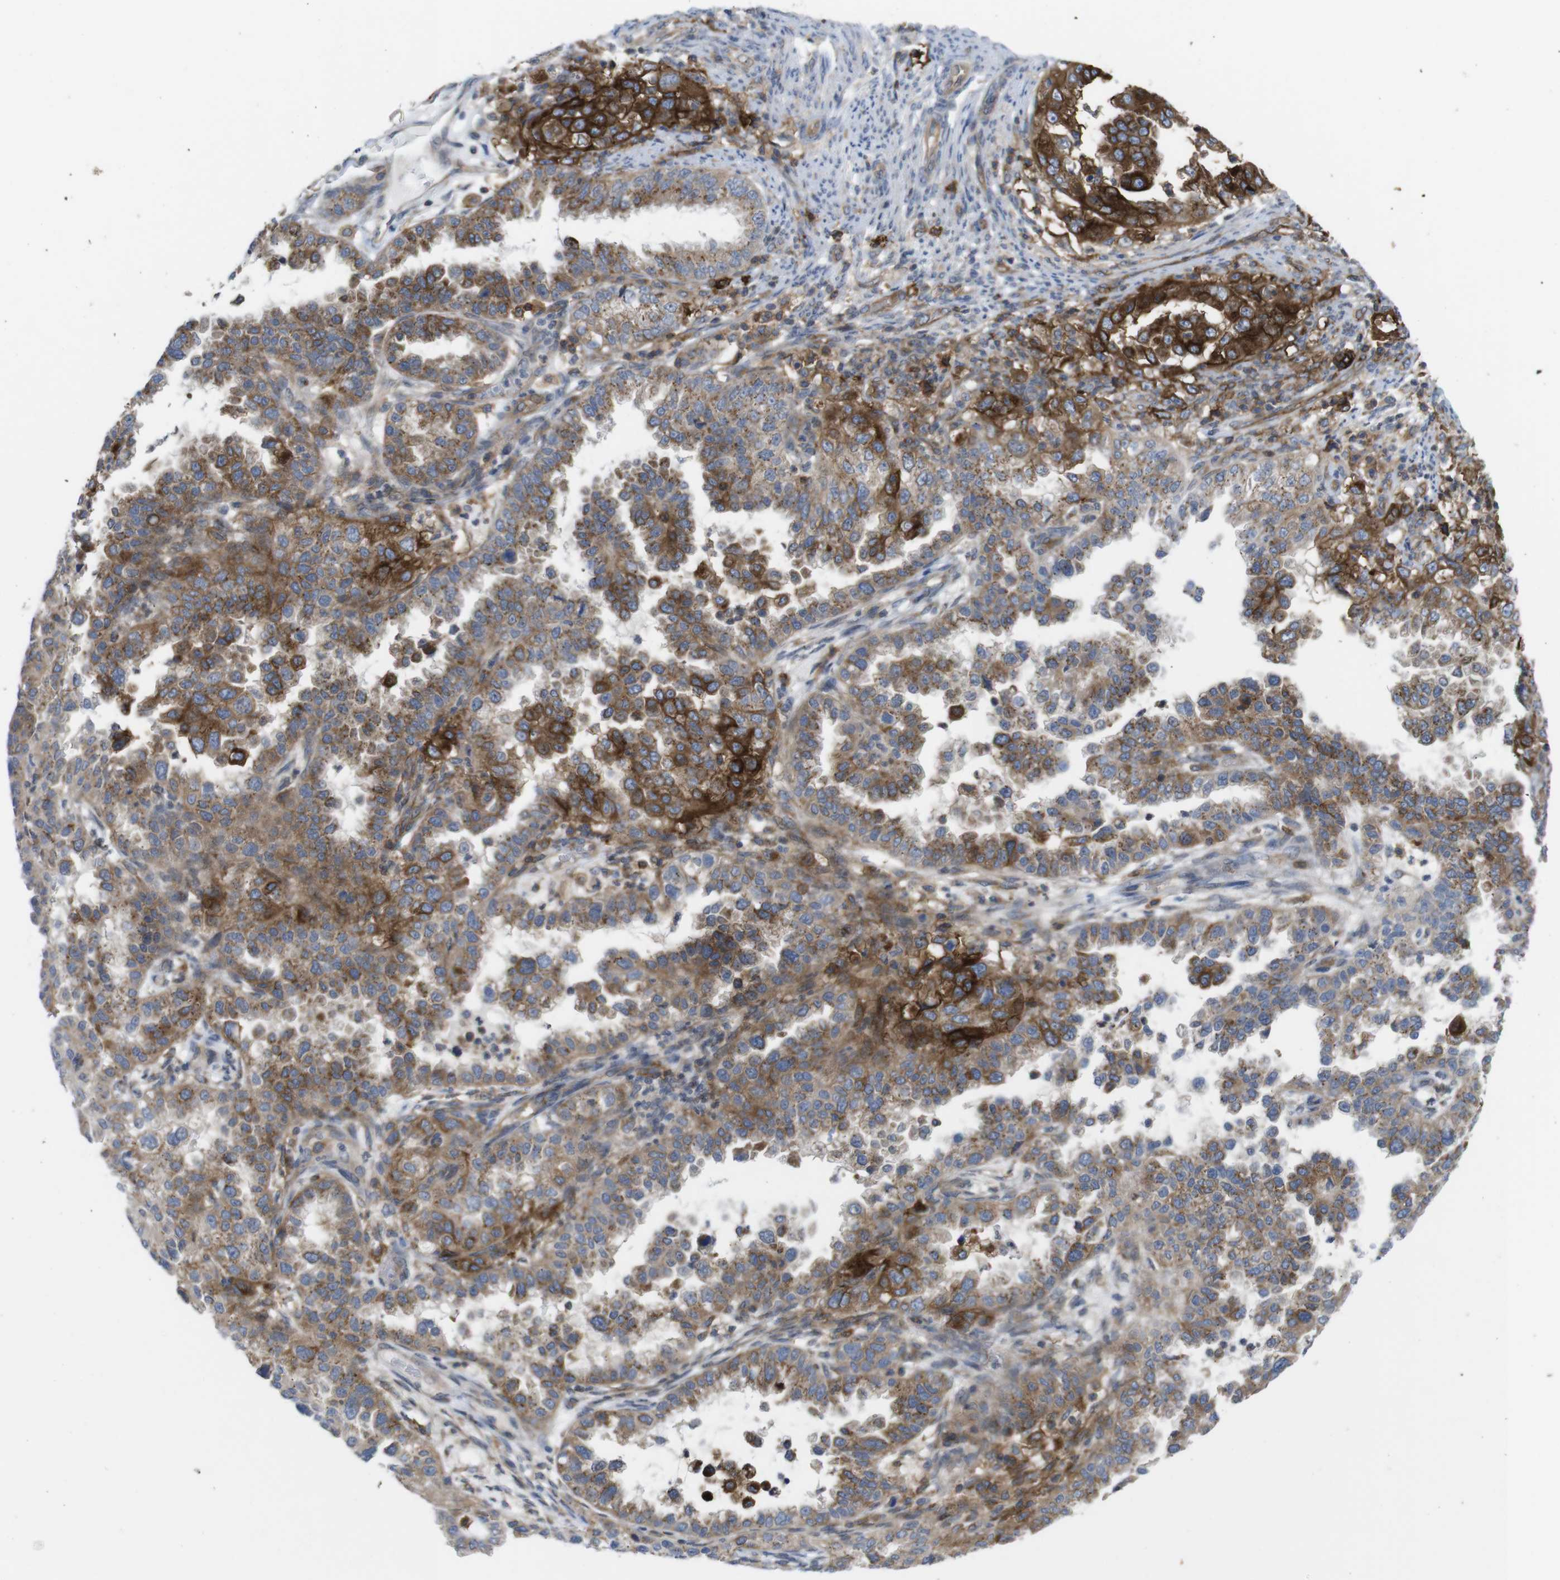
{"staining": {"intensity": "strong", "quantity": ">75%", "location": "cytoplasmic/membranous"}, "tissue": "endometrial cancer", "cell_type": "Tumor cells", "image_type": "cancer", "snomed": [{"axis": "morphology", "description": "Adenocarcinoma, NOS"}, {"axis": "topography", "description": "Endometrium"}], "caption": "Immunohistochemistry photomicrograph of endometrial adenocarcinoma stained for a protein (brown), which demonstrates high levels of strong cytoplasmic/membranous staining in approximately >75% of tumor cells.", "gene": "CCR6", "patient": {"sex": "female", "age": 85}}